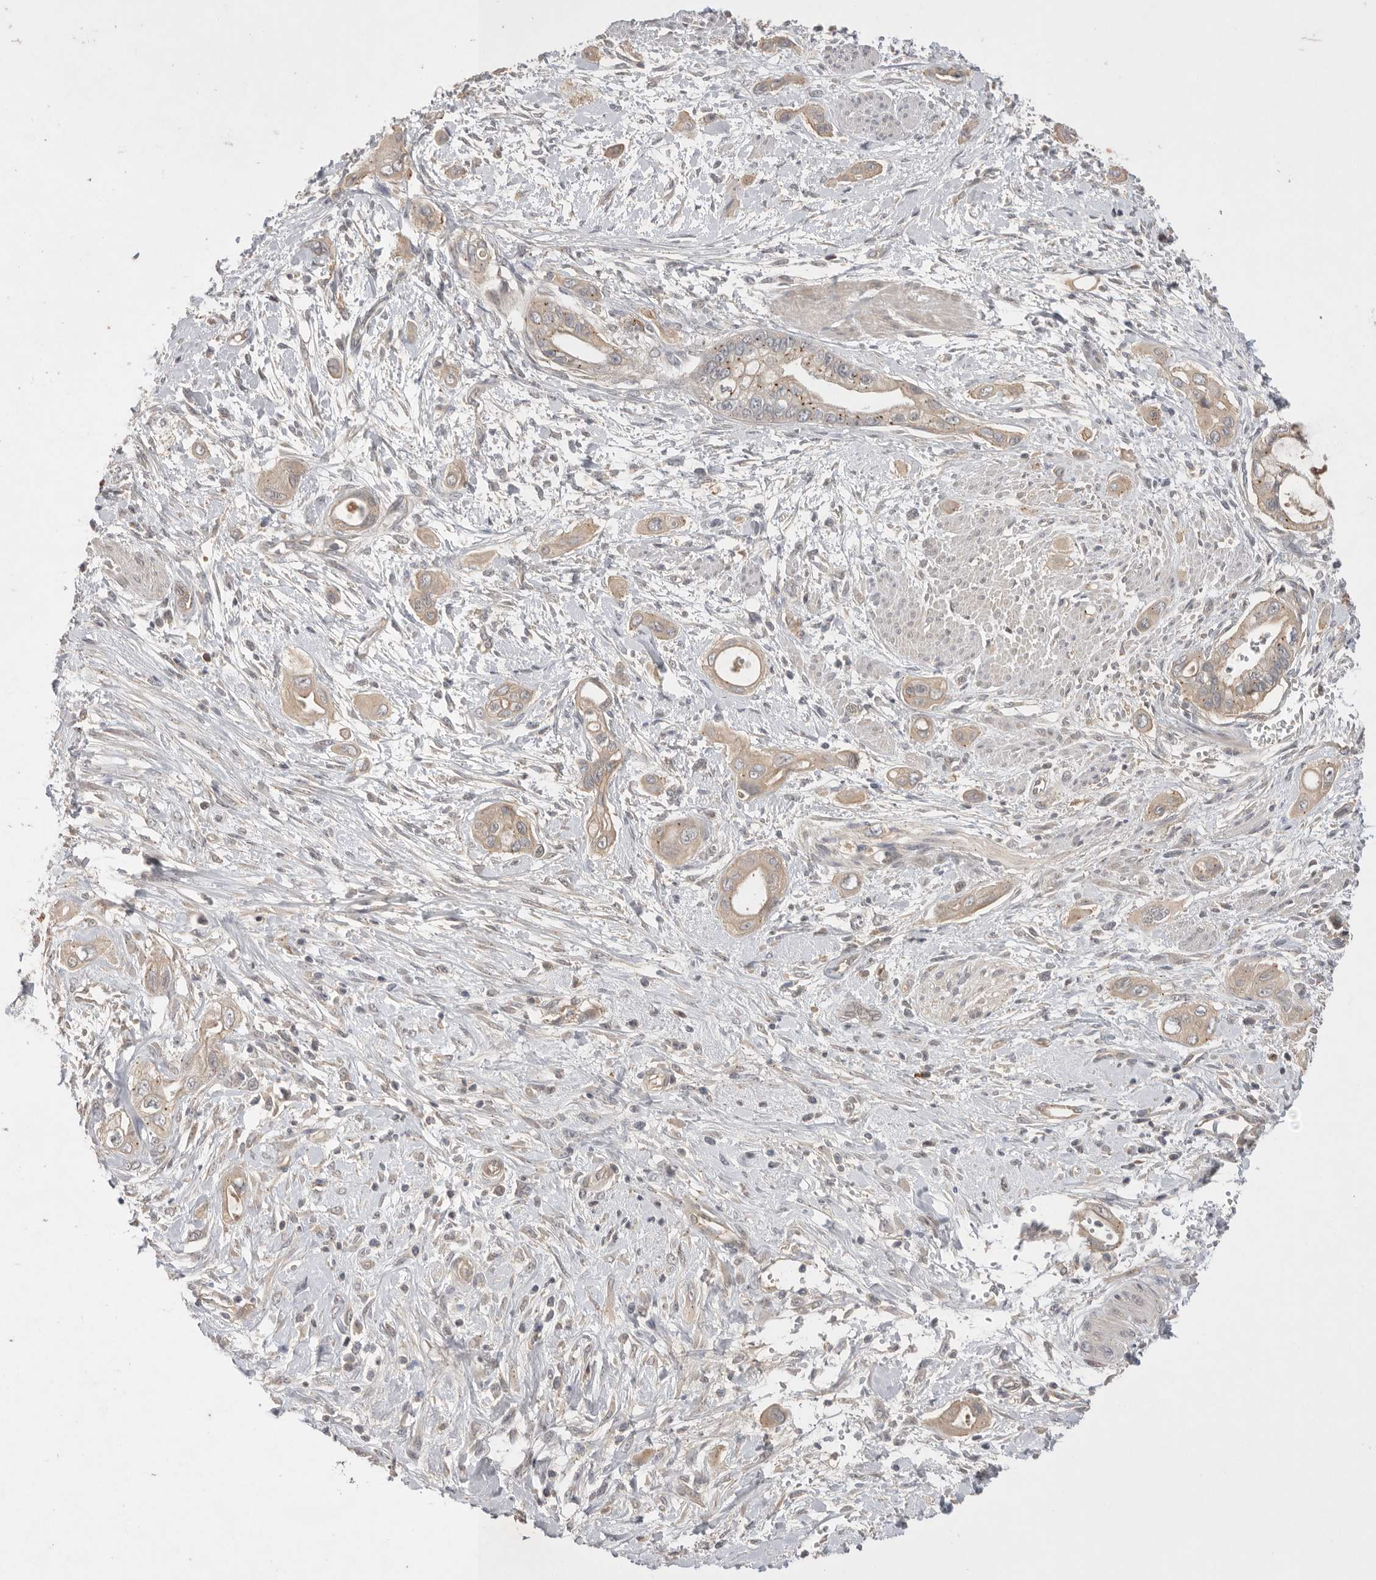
{"staining": {"intensity": "weak", "quantity": ">75%", "location": "cytoplasmic/membranous"}, "tissue": "pancreatic cancer", "cell_type": "Tumor cells", "image_type": "cancer", "snomed": [{"axis": "morphology", "description": "Adenocarcinoma, NOS"}, {"axis": "topography", "description": "Pancreas"}], "caption": "This is a photomicrograph of IHC staining of pancreatic cancer (adenocarcinoma), which shows weak staining in the cytoplasmic/membranous of tumor cells.", "gene": "NRCAM", "patient": {"sex": "male", "age": 59}}